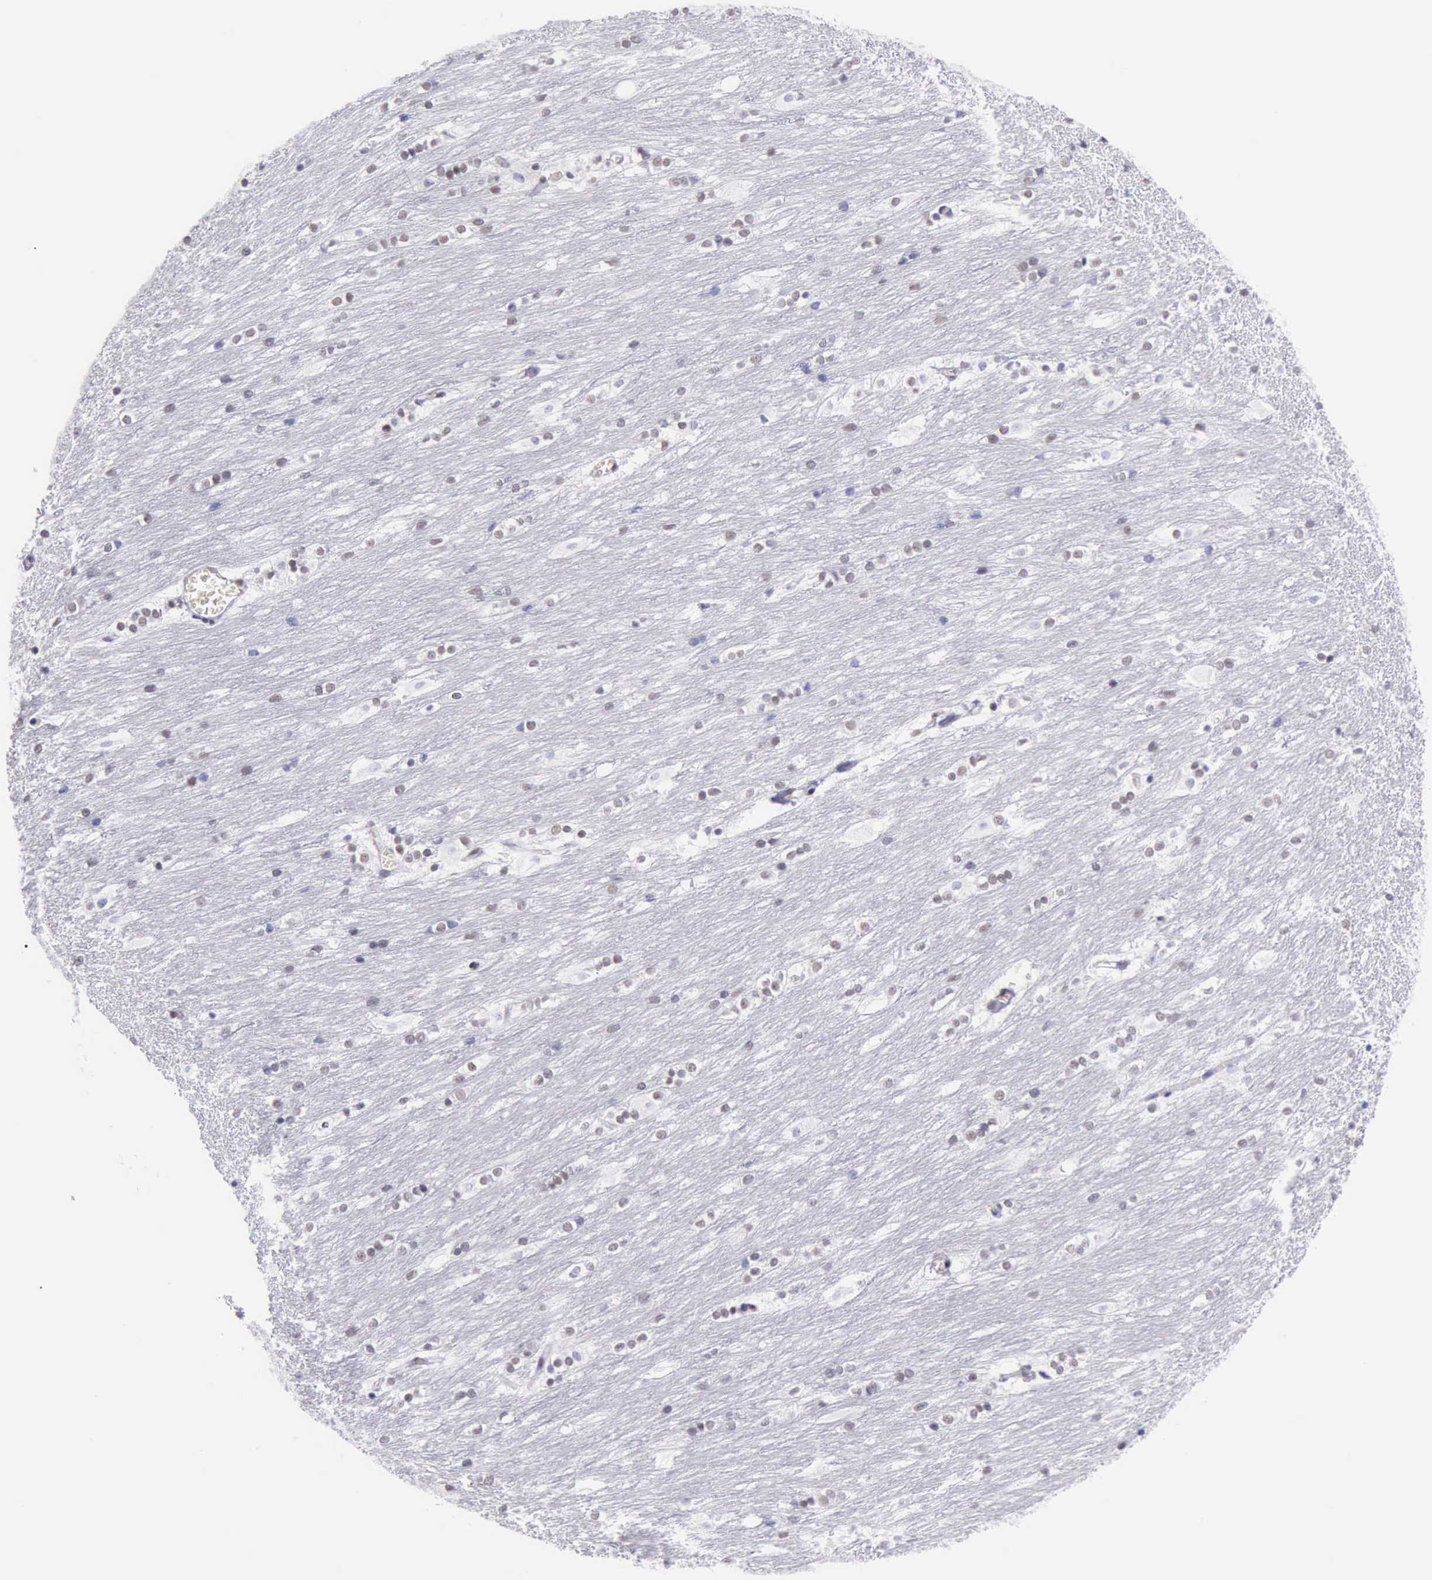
{"staining": {"intensity": "weak", "quantity": "25%-75%", "location": "nuclear"}, "tissue": "caudate", "cell_type": "Glial cells", "image_type": "normal", "snomed": [{"axis": "morphology", "description": "Normal tissue, NOS"}, {"axis": "topography", "description": "Lateral ventricle wall"}], "caption": "The histopathology image demonstrates a brown stain indicating the presence of a protein in the nuclear of glial cells in caudate.", "gene": "EP300", "patient": {"sex": "female", "age": 19}}